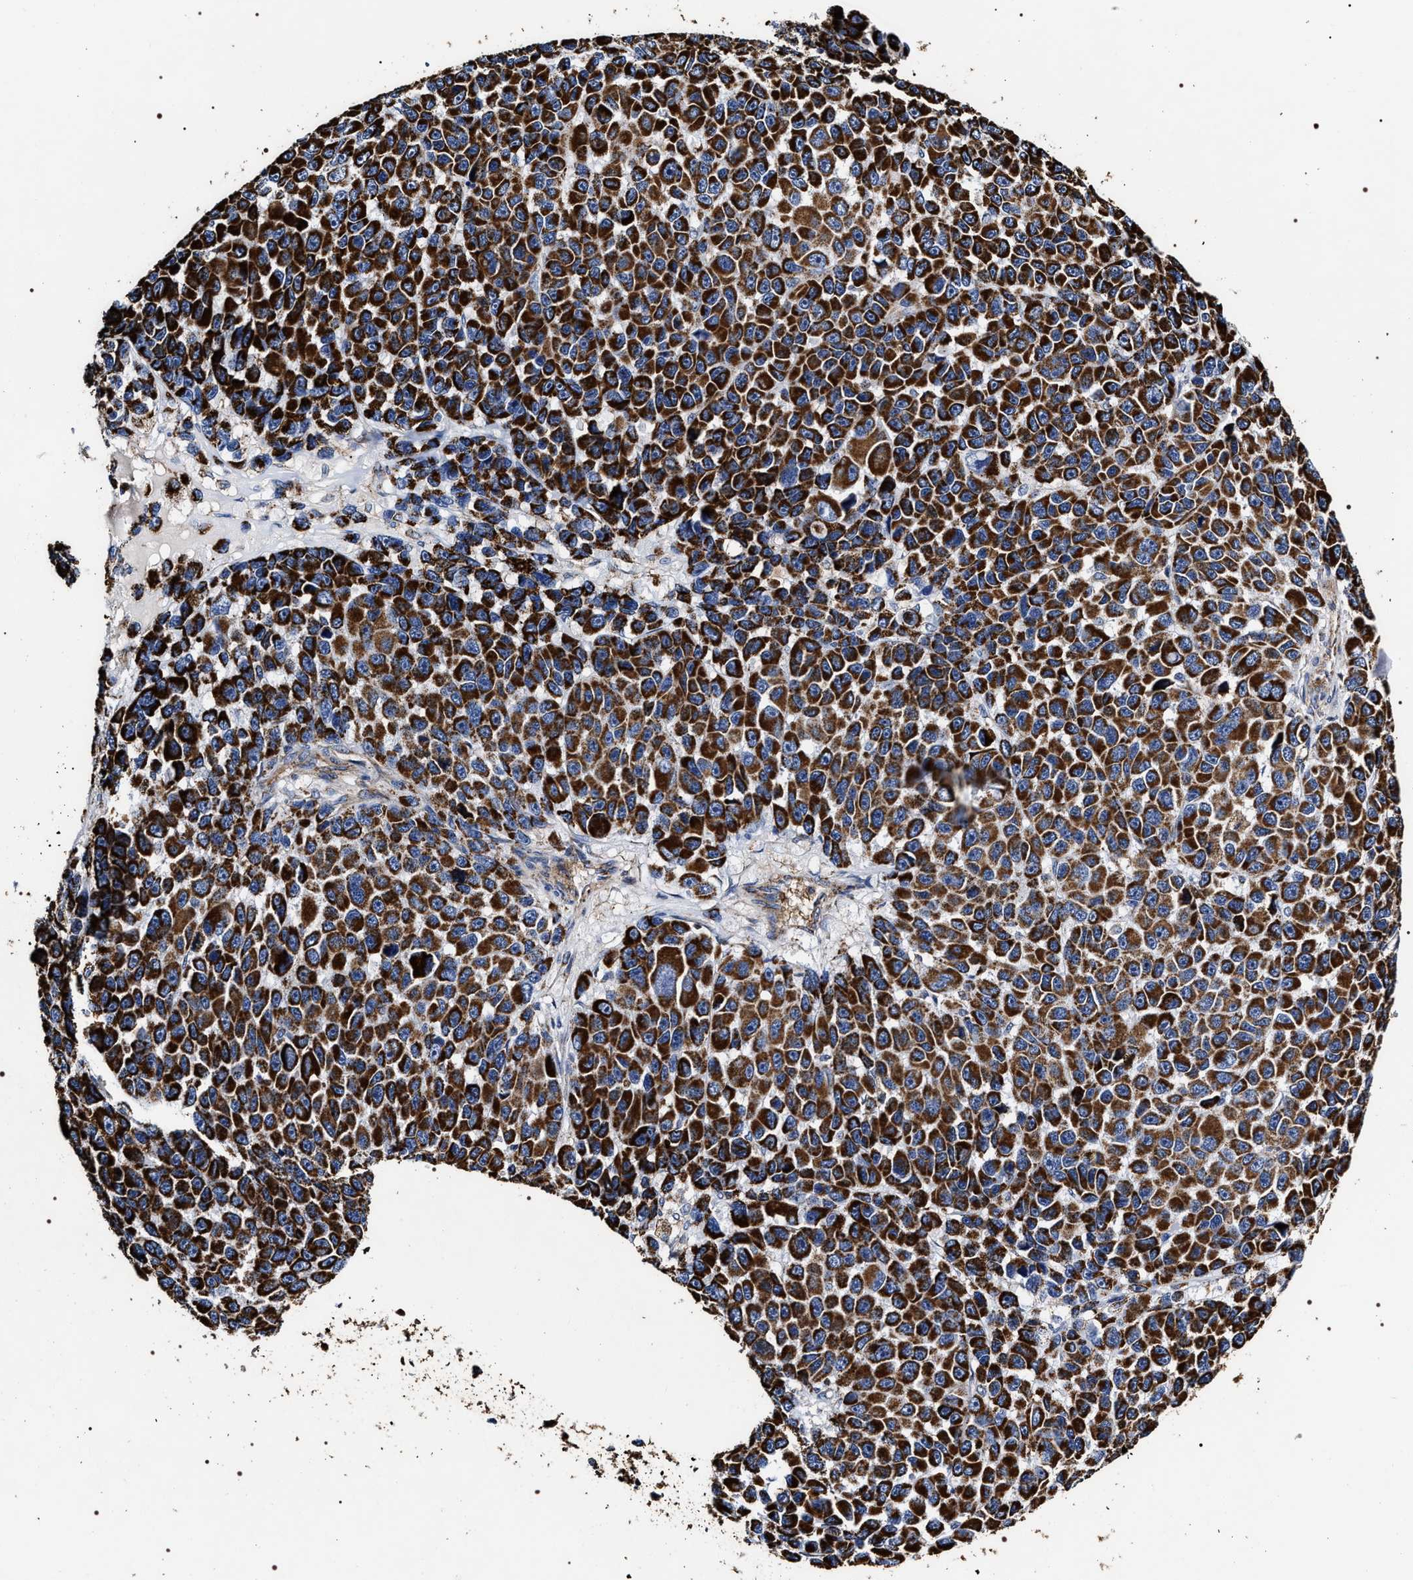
{"staining": {"intensity": "strong", "quantity": ">75%", "location": "cytoplasmic/membranous"}, "tissue": "melanoma", "cell_type": "Tumor cells", "image_type": "cancer", "snomed": [{"axis": "morphology", "description": "Malignant melanoma, NOS"}, {"axis": "topography", "description": "Skin"}], "caption": "There is high levels of strong cytoplasmic/membranous positivity in tumor cells of melanoma, as demonstrated by immunohistochemical staining (brown color).", "gene": "COG5", "patient": {"sex": "male", "age": 53}}